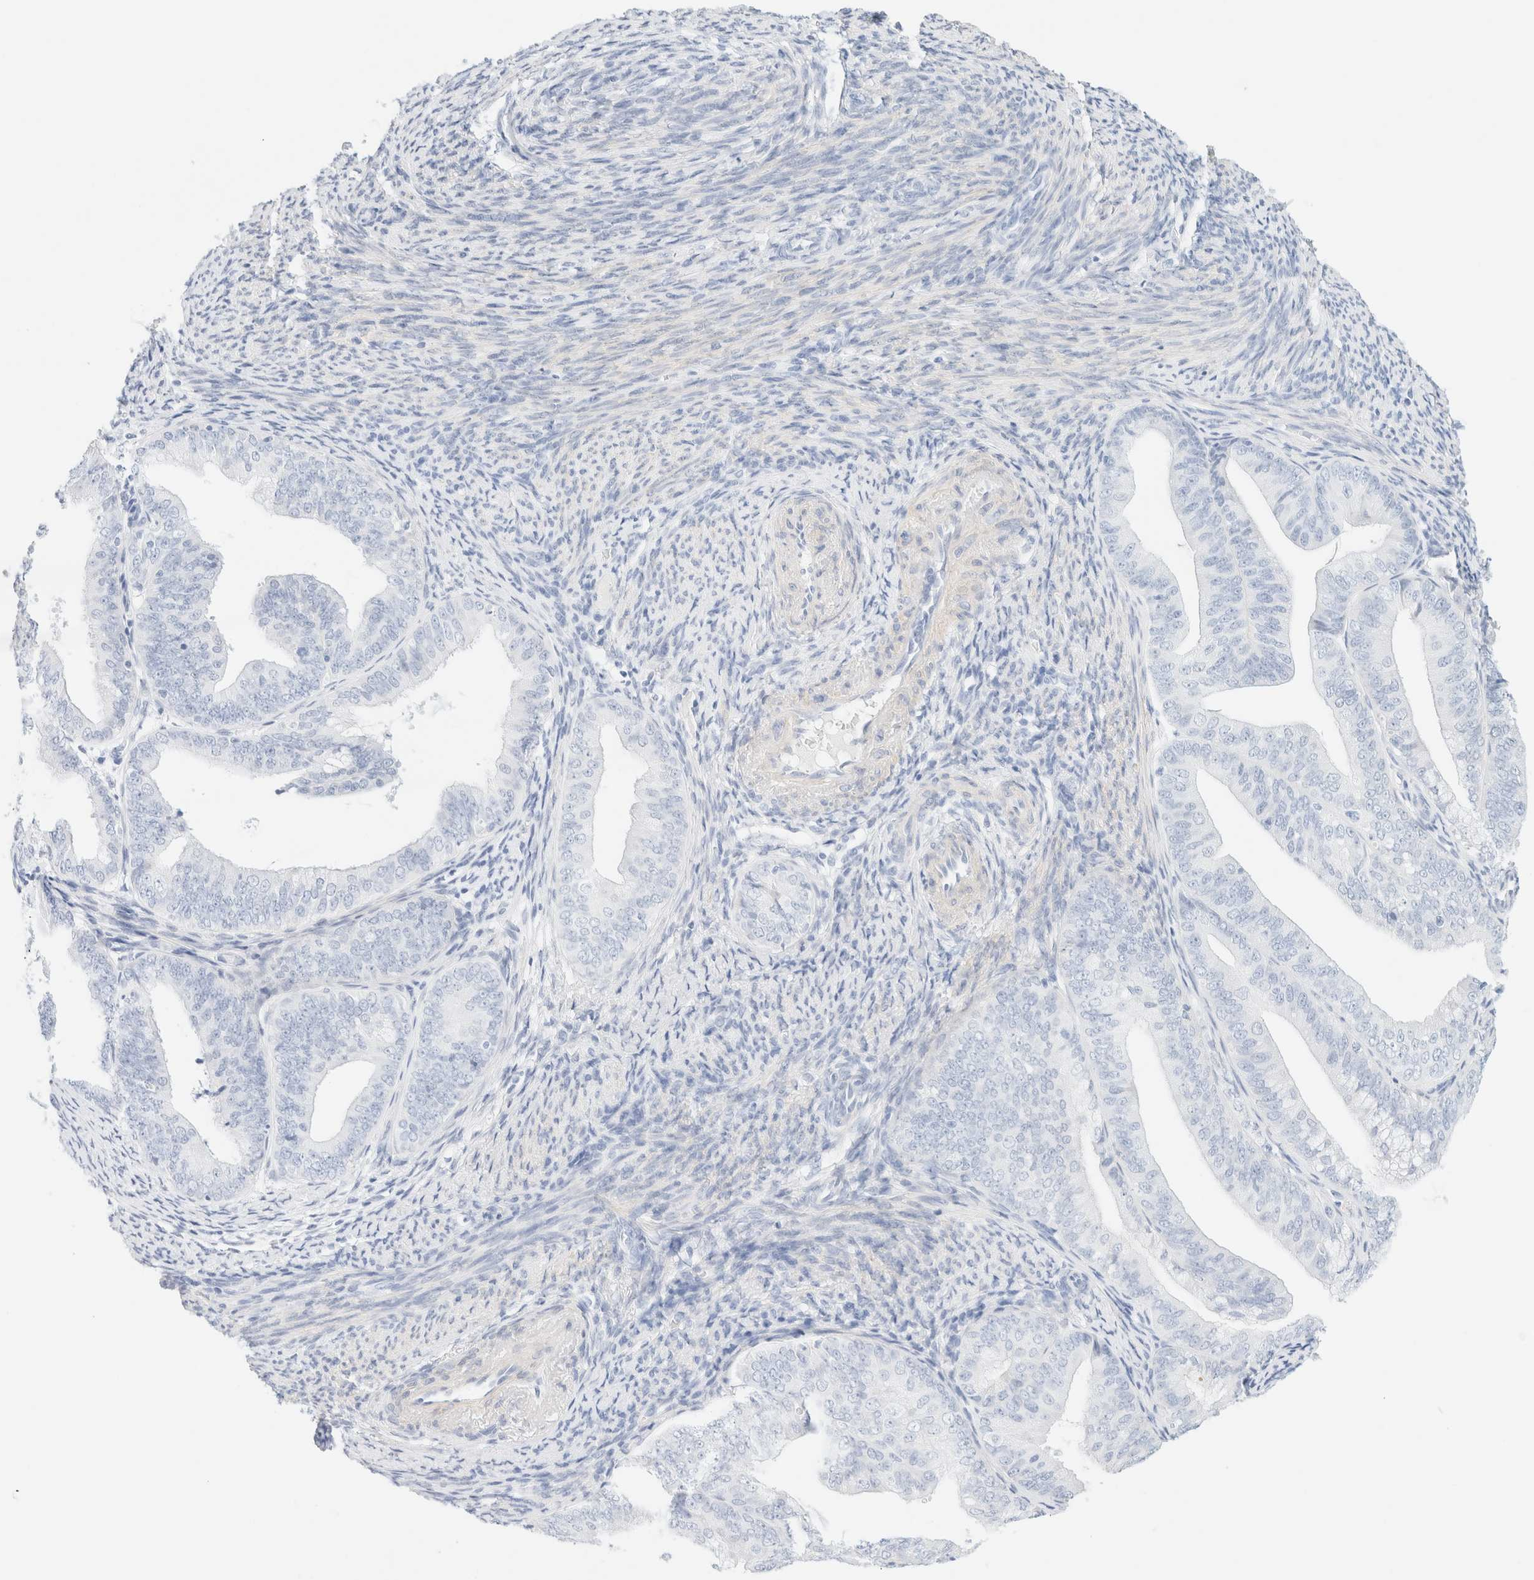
{"staining": {"intensity": "negative", "quantity": "none", "location": "none"}, "tissue": "endometrial cancer", "cell_type": "Tumor cells", "image_type": "cancer", "snomed": [{"axis": "morphology", "description": "Adenocarcinoma, NOS"}, {"axis": "topography", "description": "Endometrium"}], "caption": "There is no significant expression in tumor cells of endometrial cancer (adenocarcinoma).", "gene": "DPYS", "patient": {"sex": "female", "age": 63}}